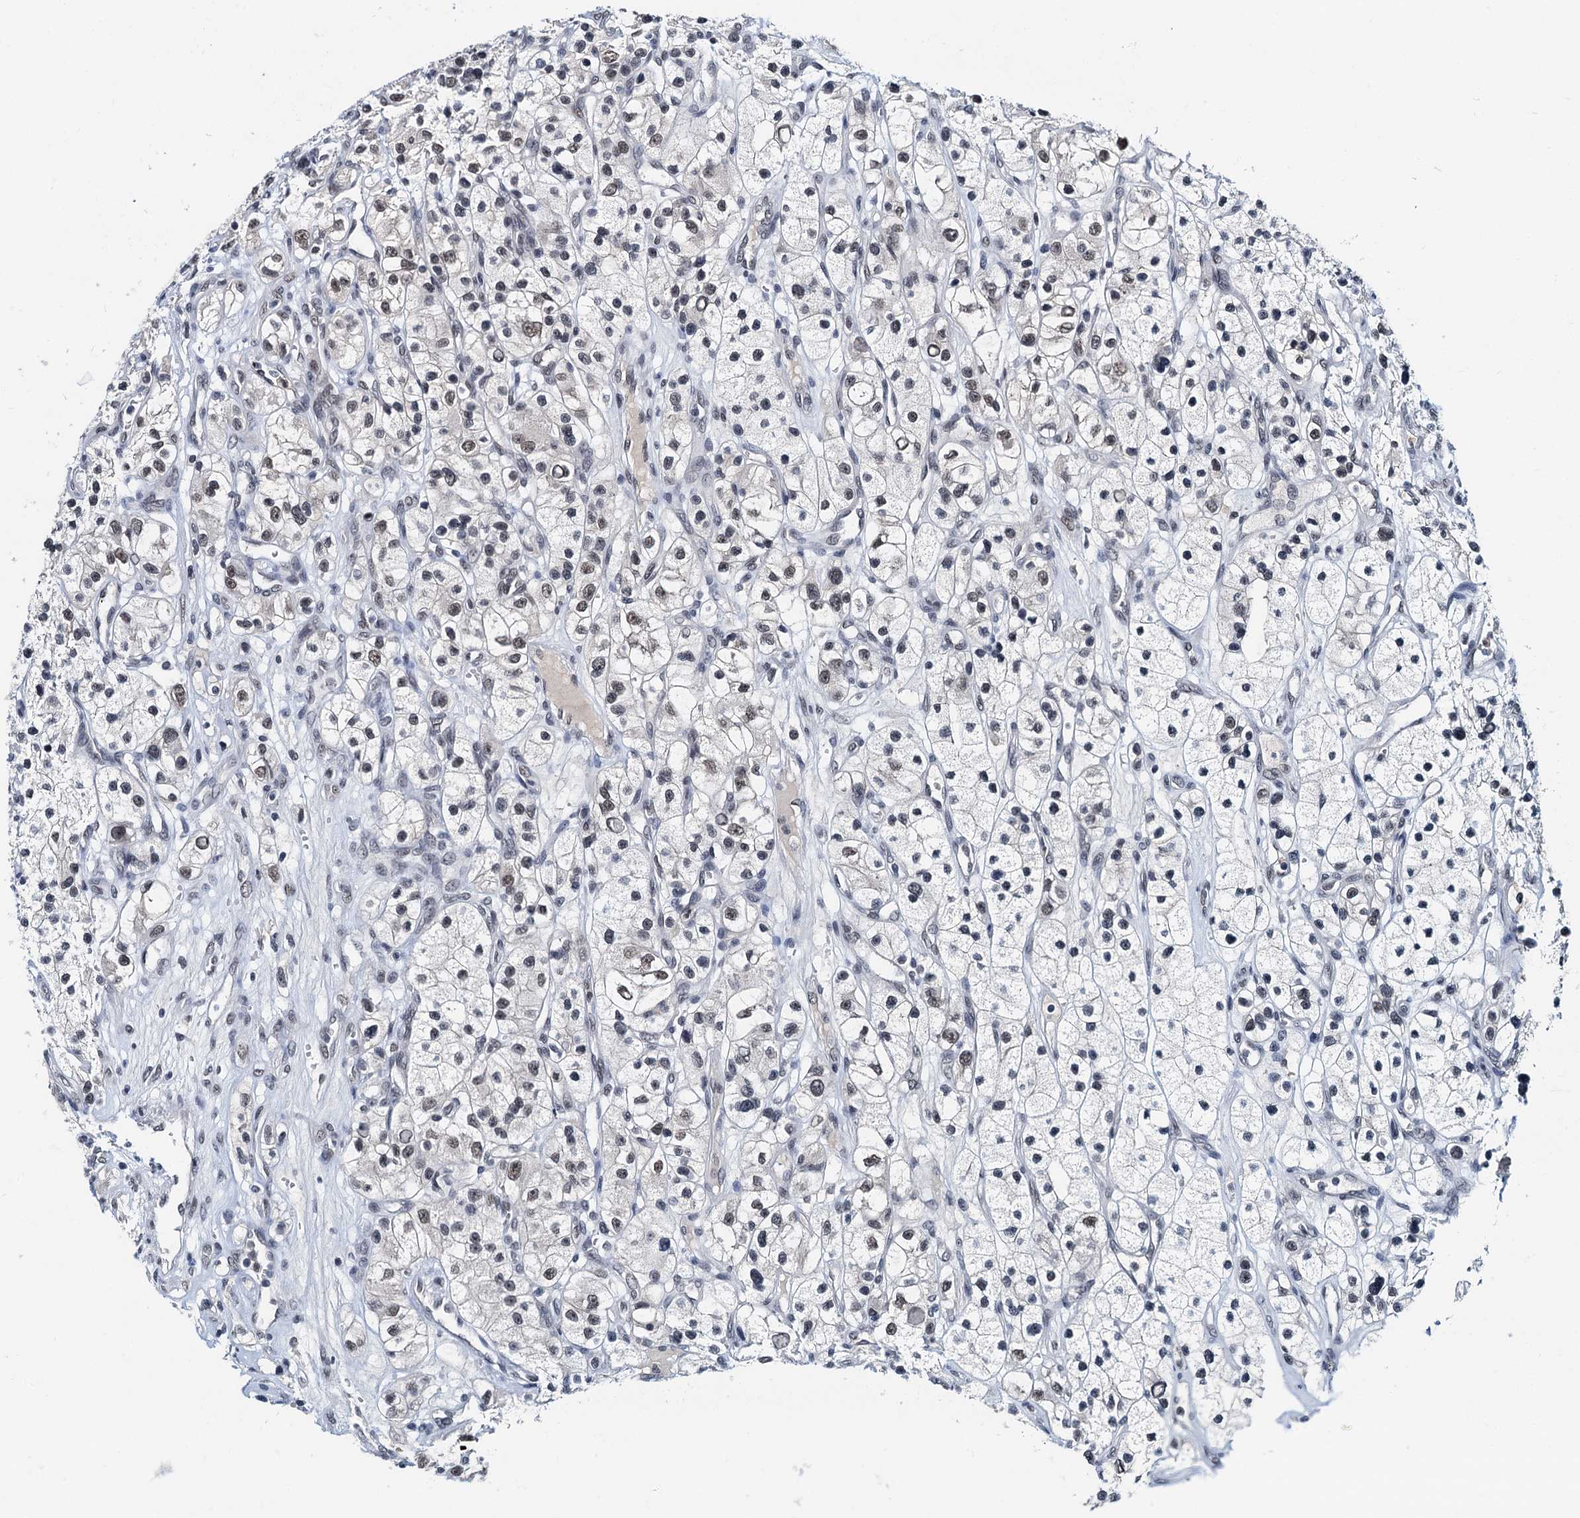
{"staining": {"intensity": "weak", "quantity": ">75%", "location": "nuclear"}, "tissue": "renal cancer", "cell_type": "Tumor cells", "image_type": "cancer", "snomed": [{"axis": "morphology", "description": "Adenocarcinoma, NOS"}, {"axis": "topography", "description": "Kidney"}], "caption": "Approximately >75% of tumor cells in adenocarcinoma (renal) display weak nuclear protein positivity as visualized by brown immunohistochemical staining.", "gene": "SNRPD1", "patient": {"sex": "female", "age": 57}}